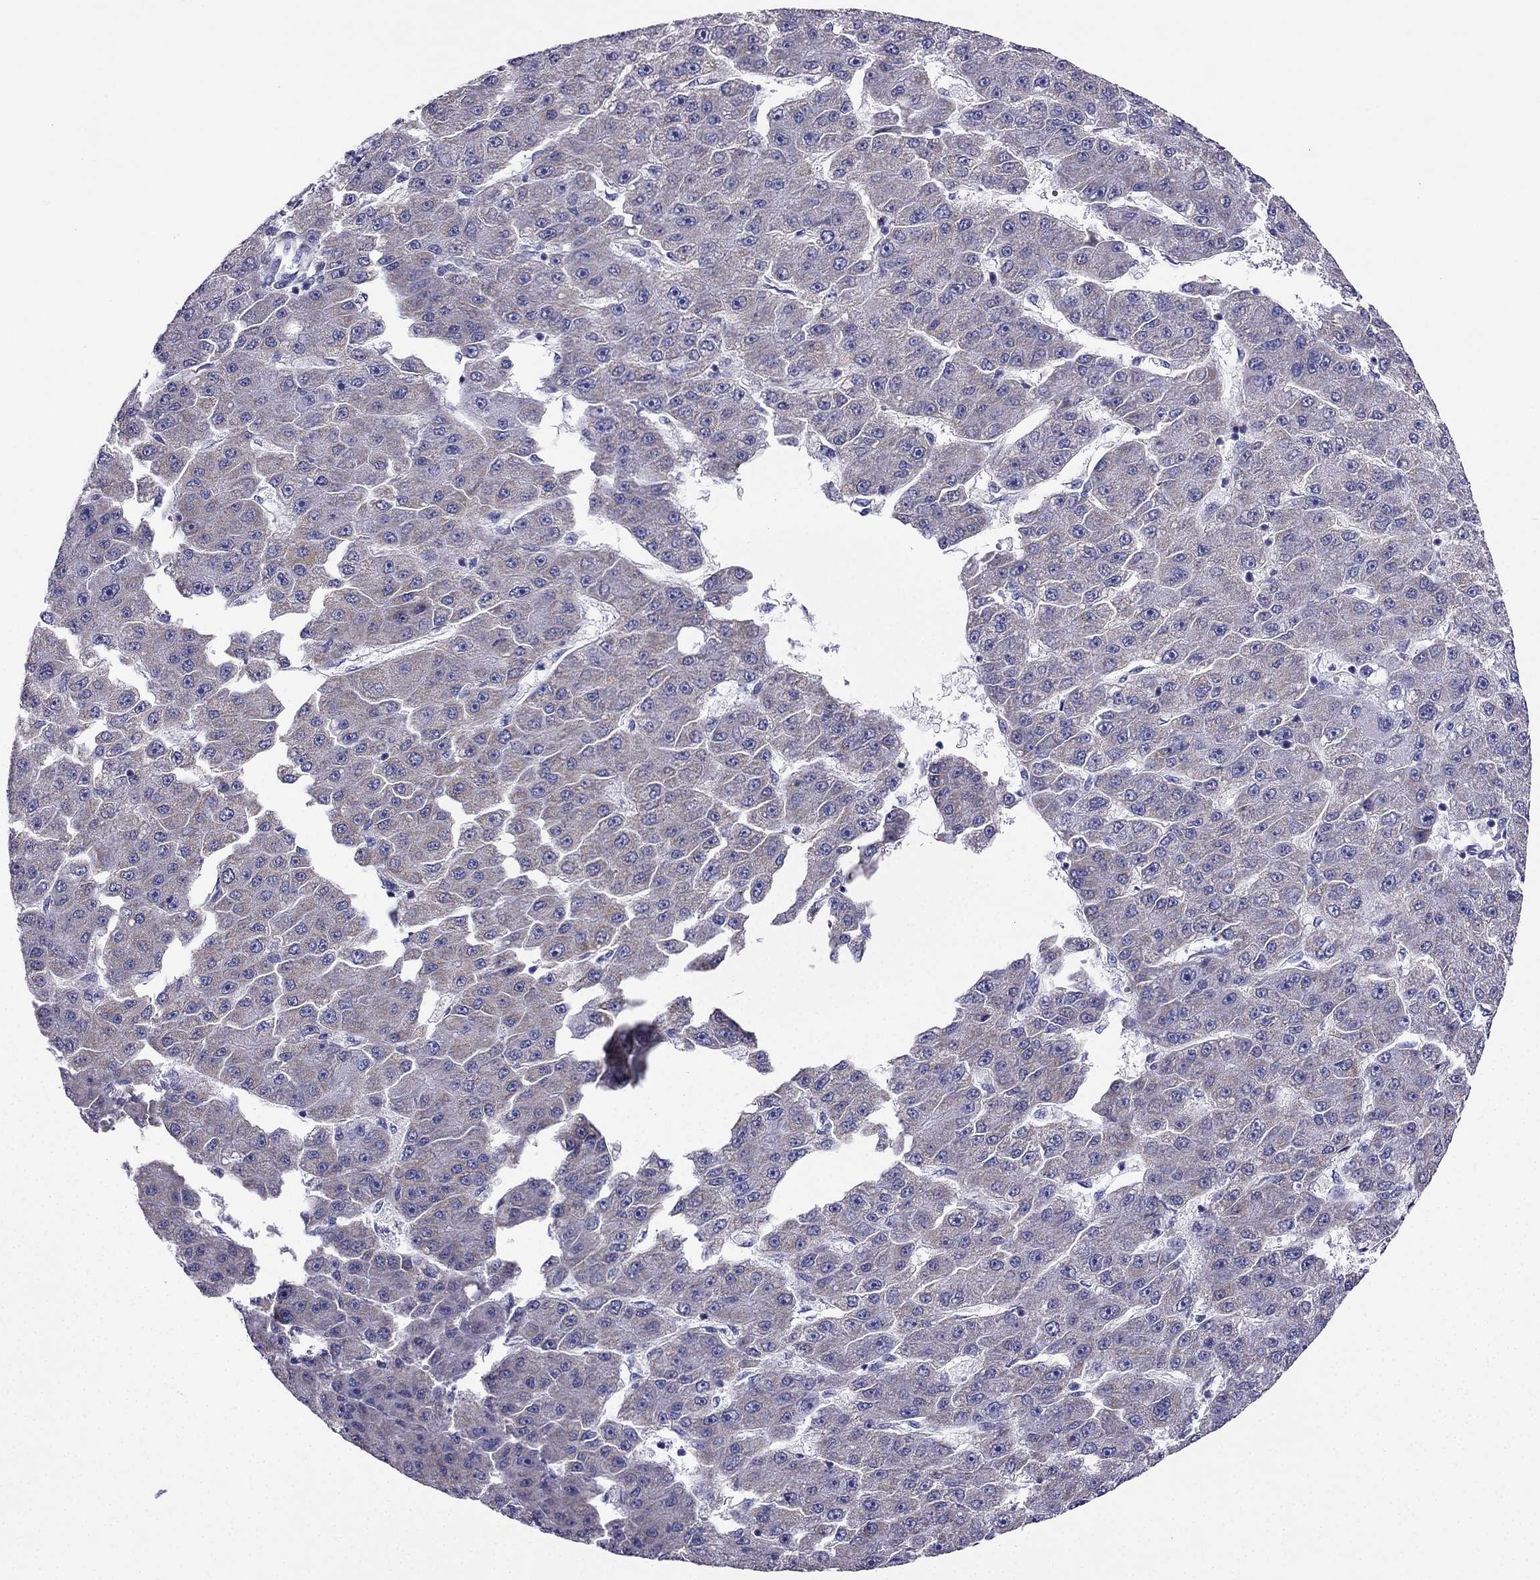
{"staining": {"intensity": "weak", "quantity": "25%-75%", "location": "cytoplasmic/membranous"}, "tissue": "liver cancer", "cell_type": "Tumor cells", "image_type": "cancer", "snomed": [{"axis": "morphology", "description": "Carcinoma, Hepatocellular, NOS"}, {"axis": "topography", "description": "Liver"}], "caption": "High-power microscopy captured an IHC photomicrograph of hepatocellular carcinoma (liver), revealing weak cytoplasmic/membranous expression in approximately 25%-75% of tumor cells.", "gene": "KIF5A", "patient": {"sex": "male", "age": 67}}